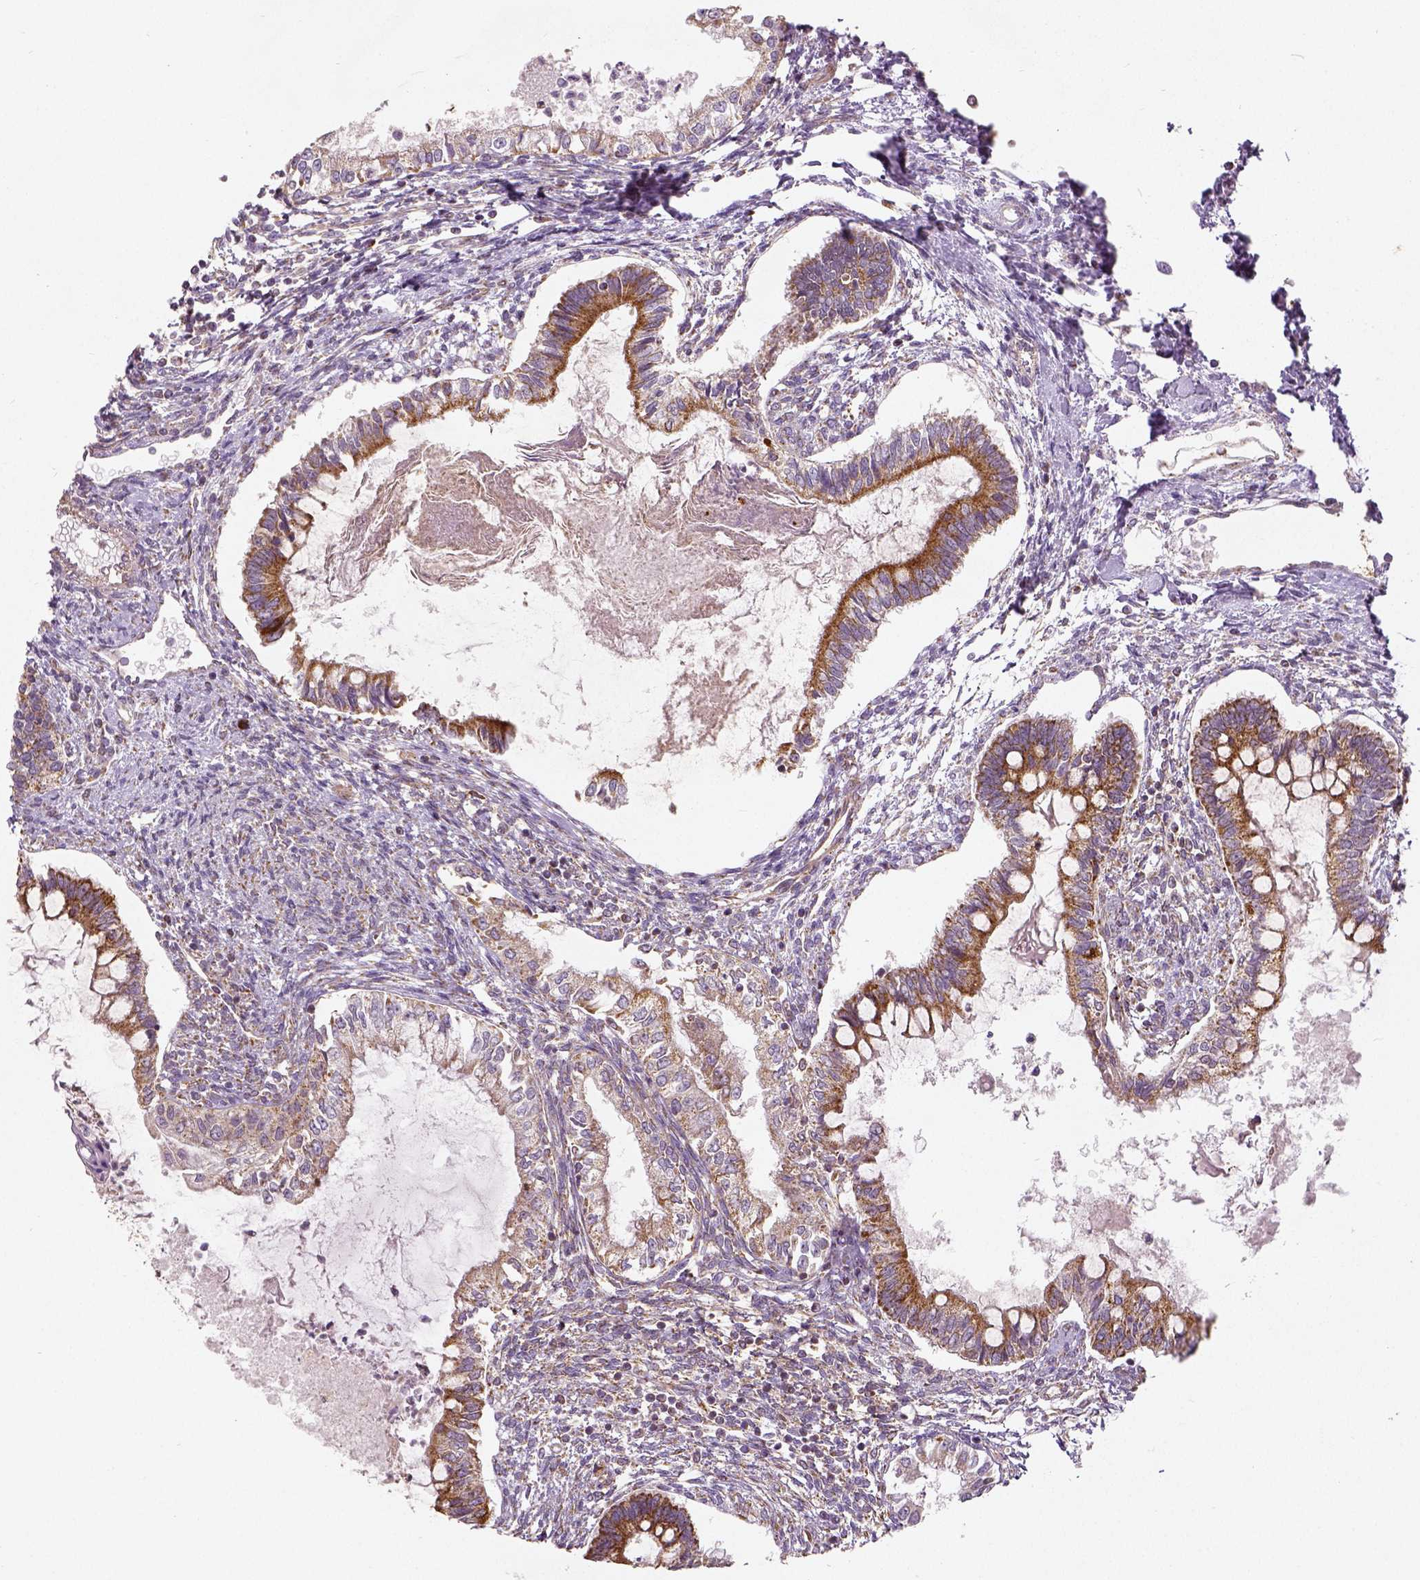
{"staining": {"intensity": "moderate", "quantity": ">75%", "location": "cytoplasmic/membranous"}, "tissue": "testis cancer", "cell_type": "Tumor cells", "image_type": "cancer", "snomed": [{"axis": "morphology", "description": "Carcinoma, Embryonal, NOS"}, {"axis": "topography", "description": "Testis"}], "caption": "Testis embryonal carcinoma was stained to show a protein in brown. There is medium levels of moderate cytoplasmic/membranous positivity in approximately >75% of tumor cells.", "gene": "PGAM5", "patient": {"sex": "male", "age": 37}}